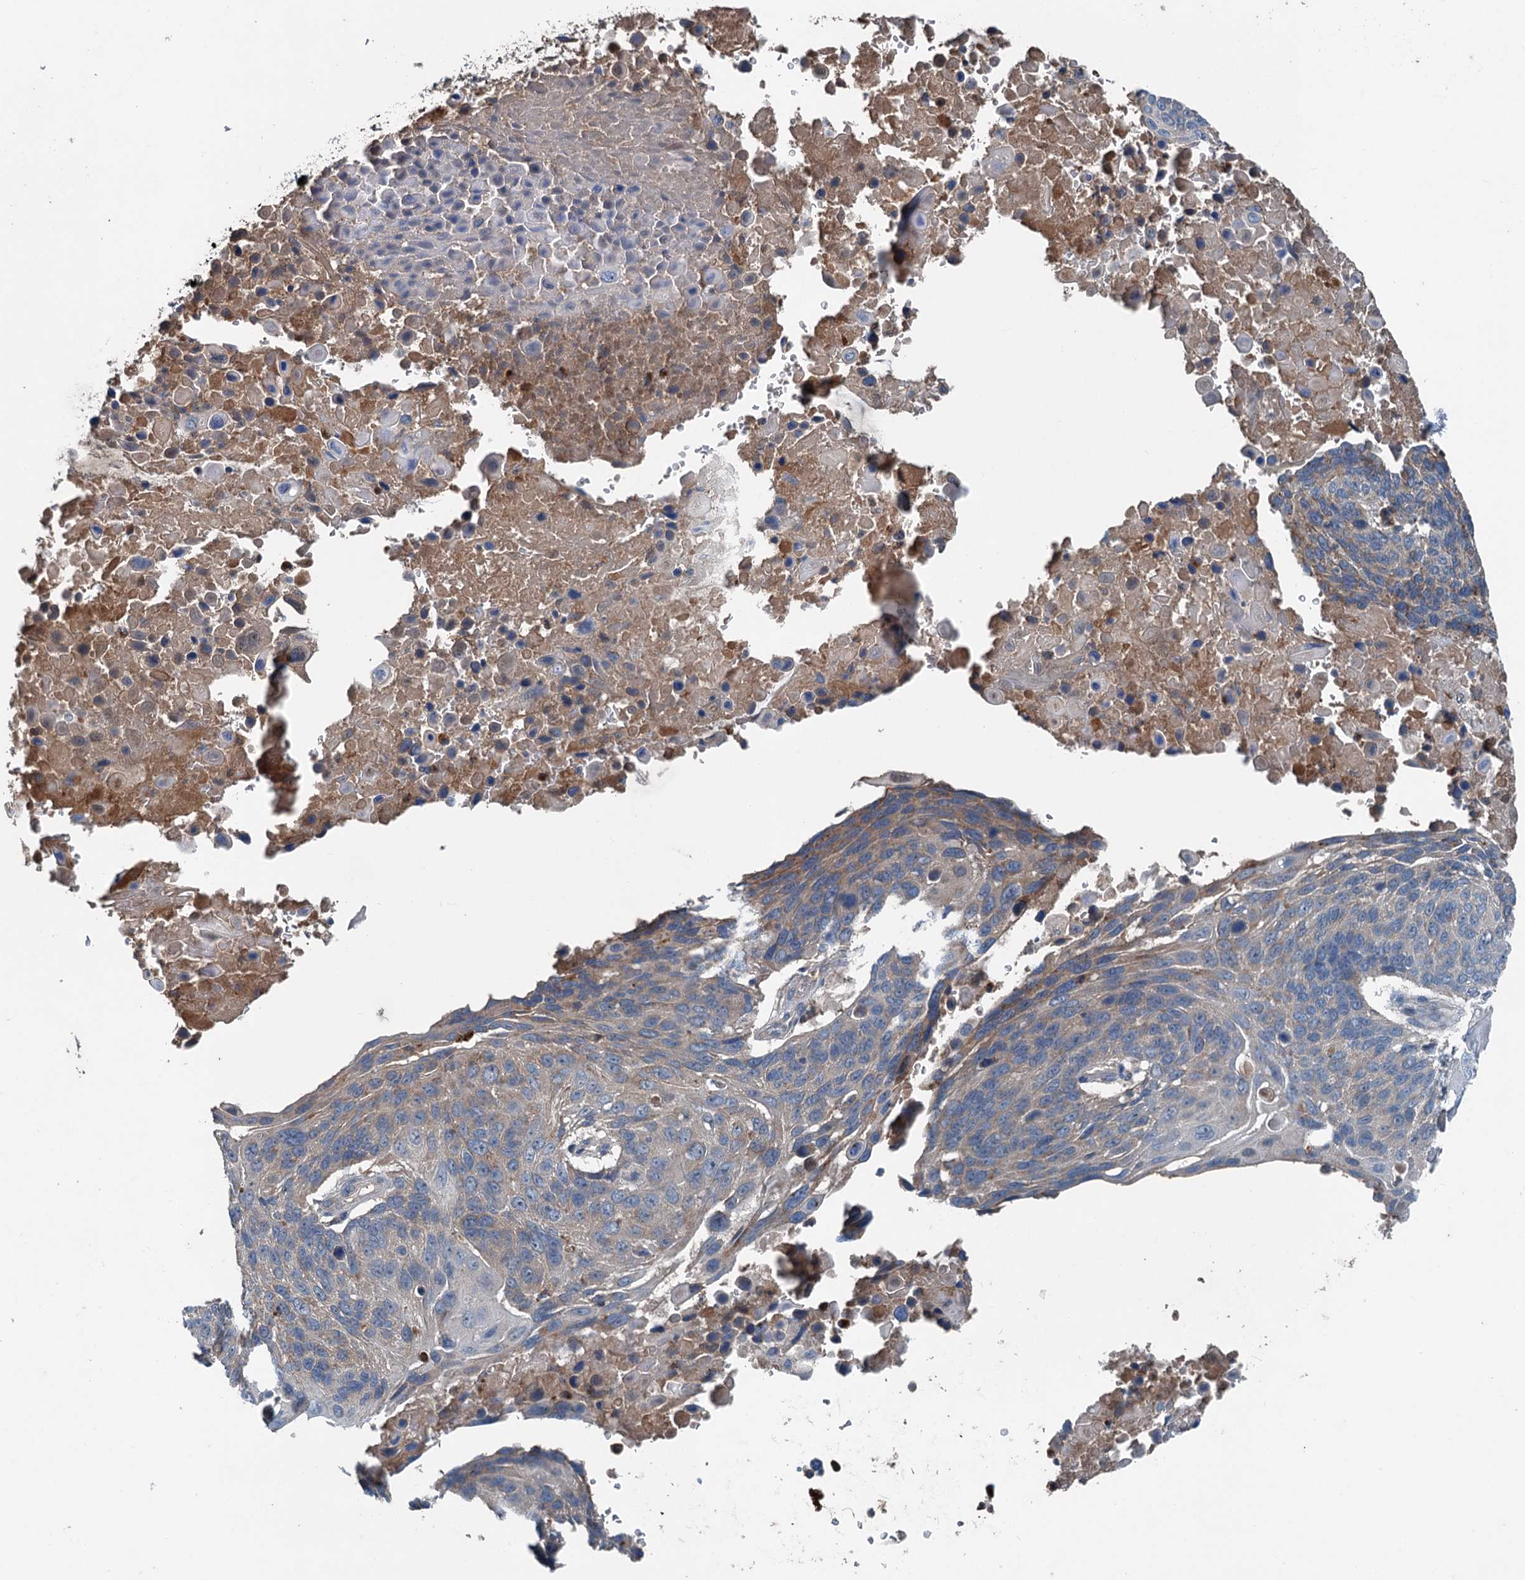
{"staining": {"intensity": "weak", "quantity": "<25%", "location": "cytoplasmic/membranous"}, "tissue": "lung cancer", "cell_type": "Tumor cells", "image_type": "cancer", "snomed": [{"axis": "morphology", "description": "Squamous cell carcinoma, NOS"}, {"axis": "topography", "description": "Lung"}], "caption": "There is no significant expression in tumor cells of lung cancer (squamous cell carcinoma).", "gene": "PDSS1", "patient": {"sex": "male", "age": 66}}